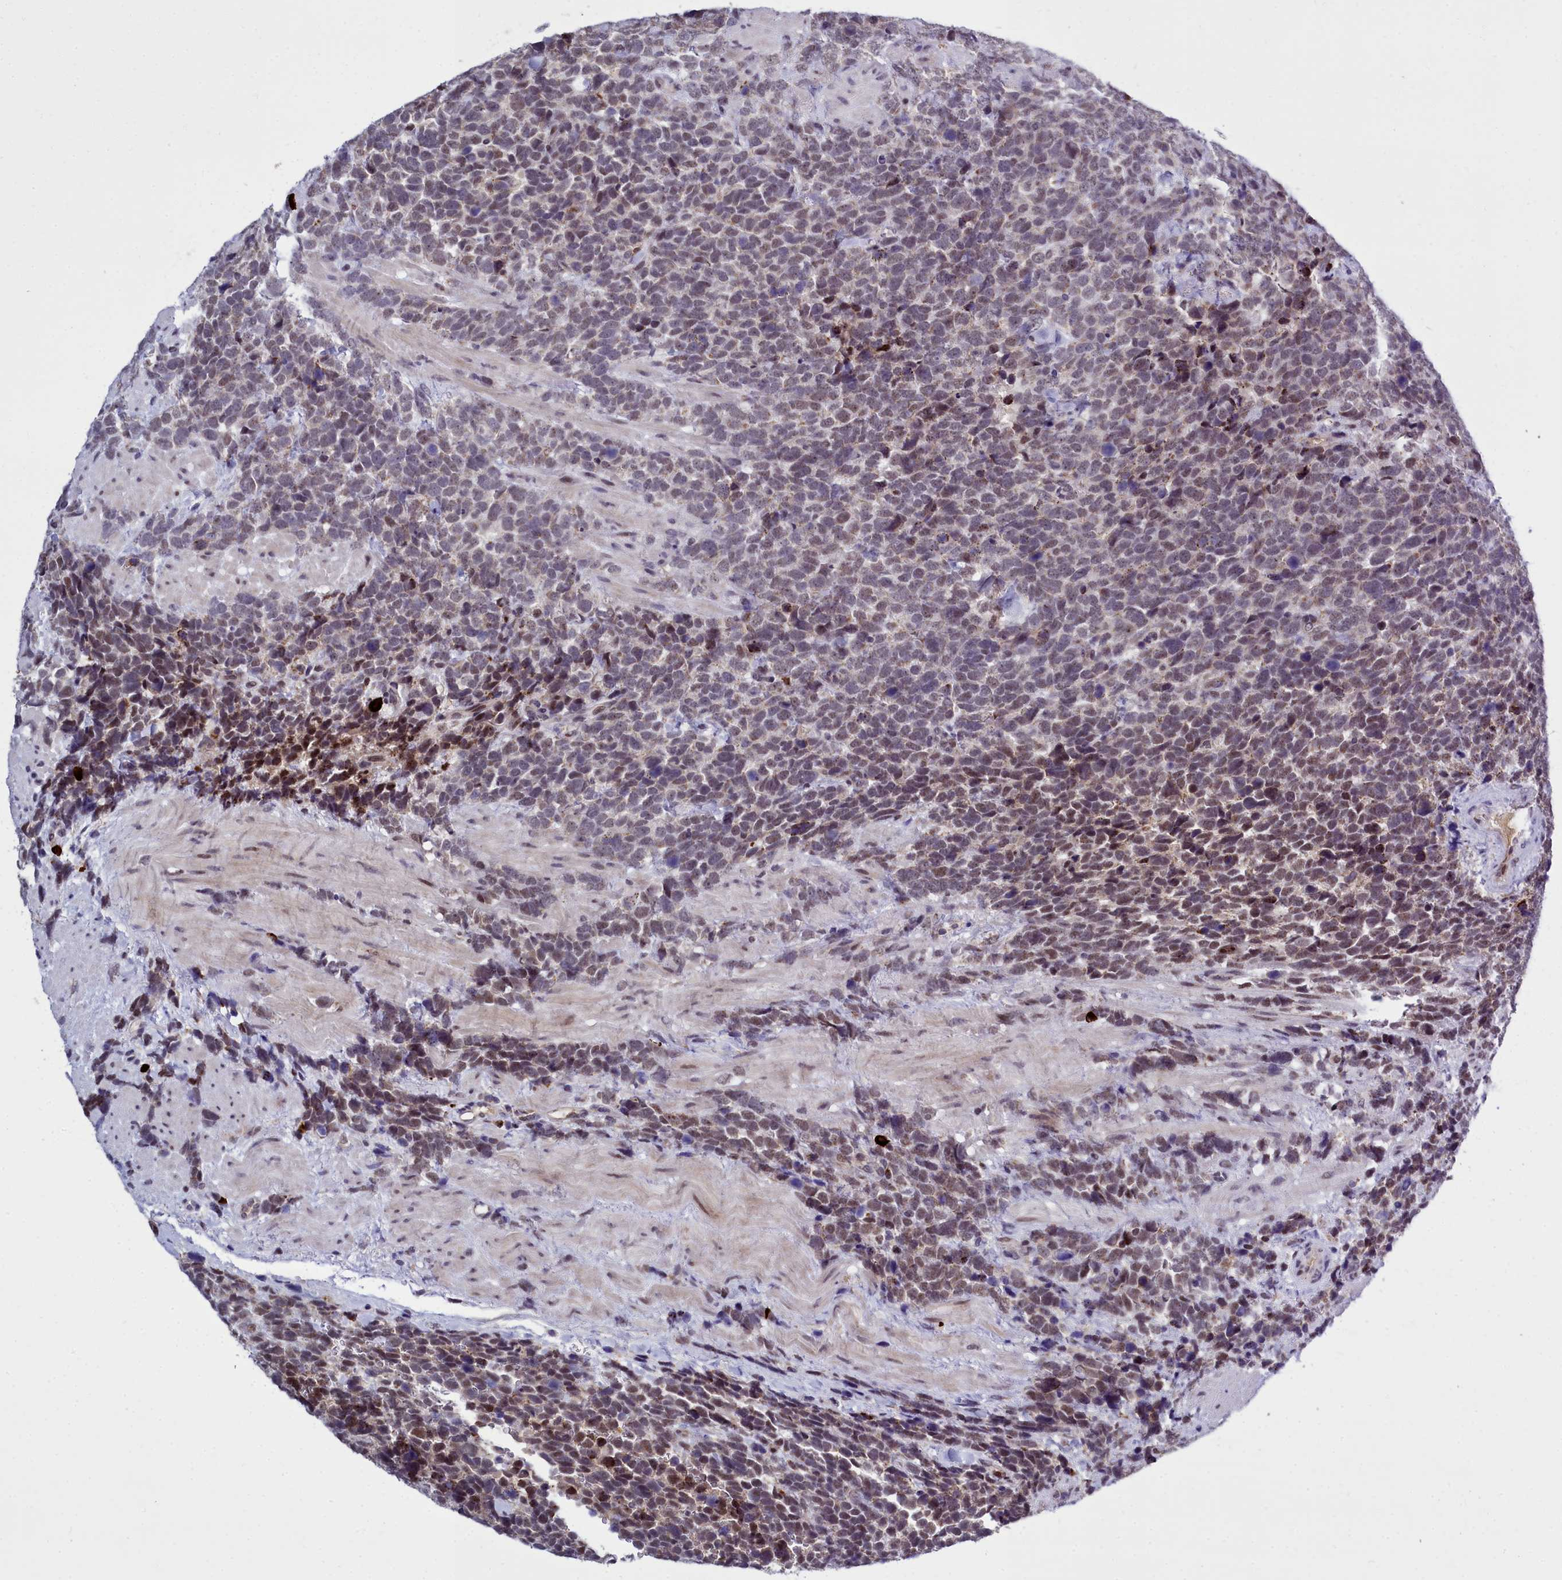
{"staining": {"intensity": "moderate", "quantity": "25%-75%", "location": "nuclear"}, "tissue": "urothelial cancer", "cell_type": "Tumor cells", "image_type": "cancer", "snomed": [{"axis": "morphology", "description": "Urothelial carcinoma, High grade"}, {"axis": "topography", "description": "Urinary bladder"}], "caption": "Immunohistochemical staining of human urothelial cancer reveals medium levels of moderate nuclear protein positivity in about 25%-75% of tumor cells.", "gene": "POM121L2", "patient": {"sex": "female", "age": 82}}